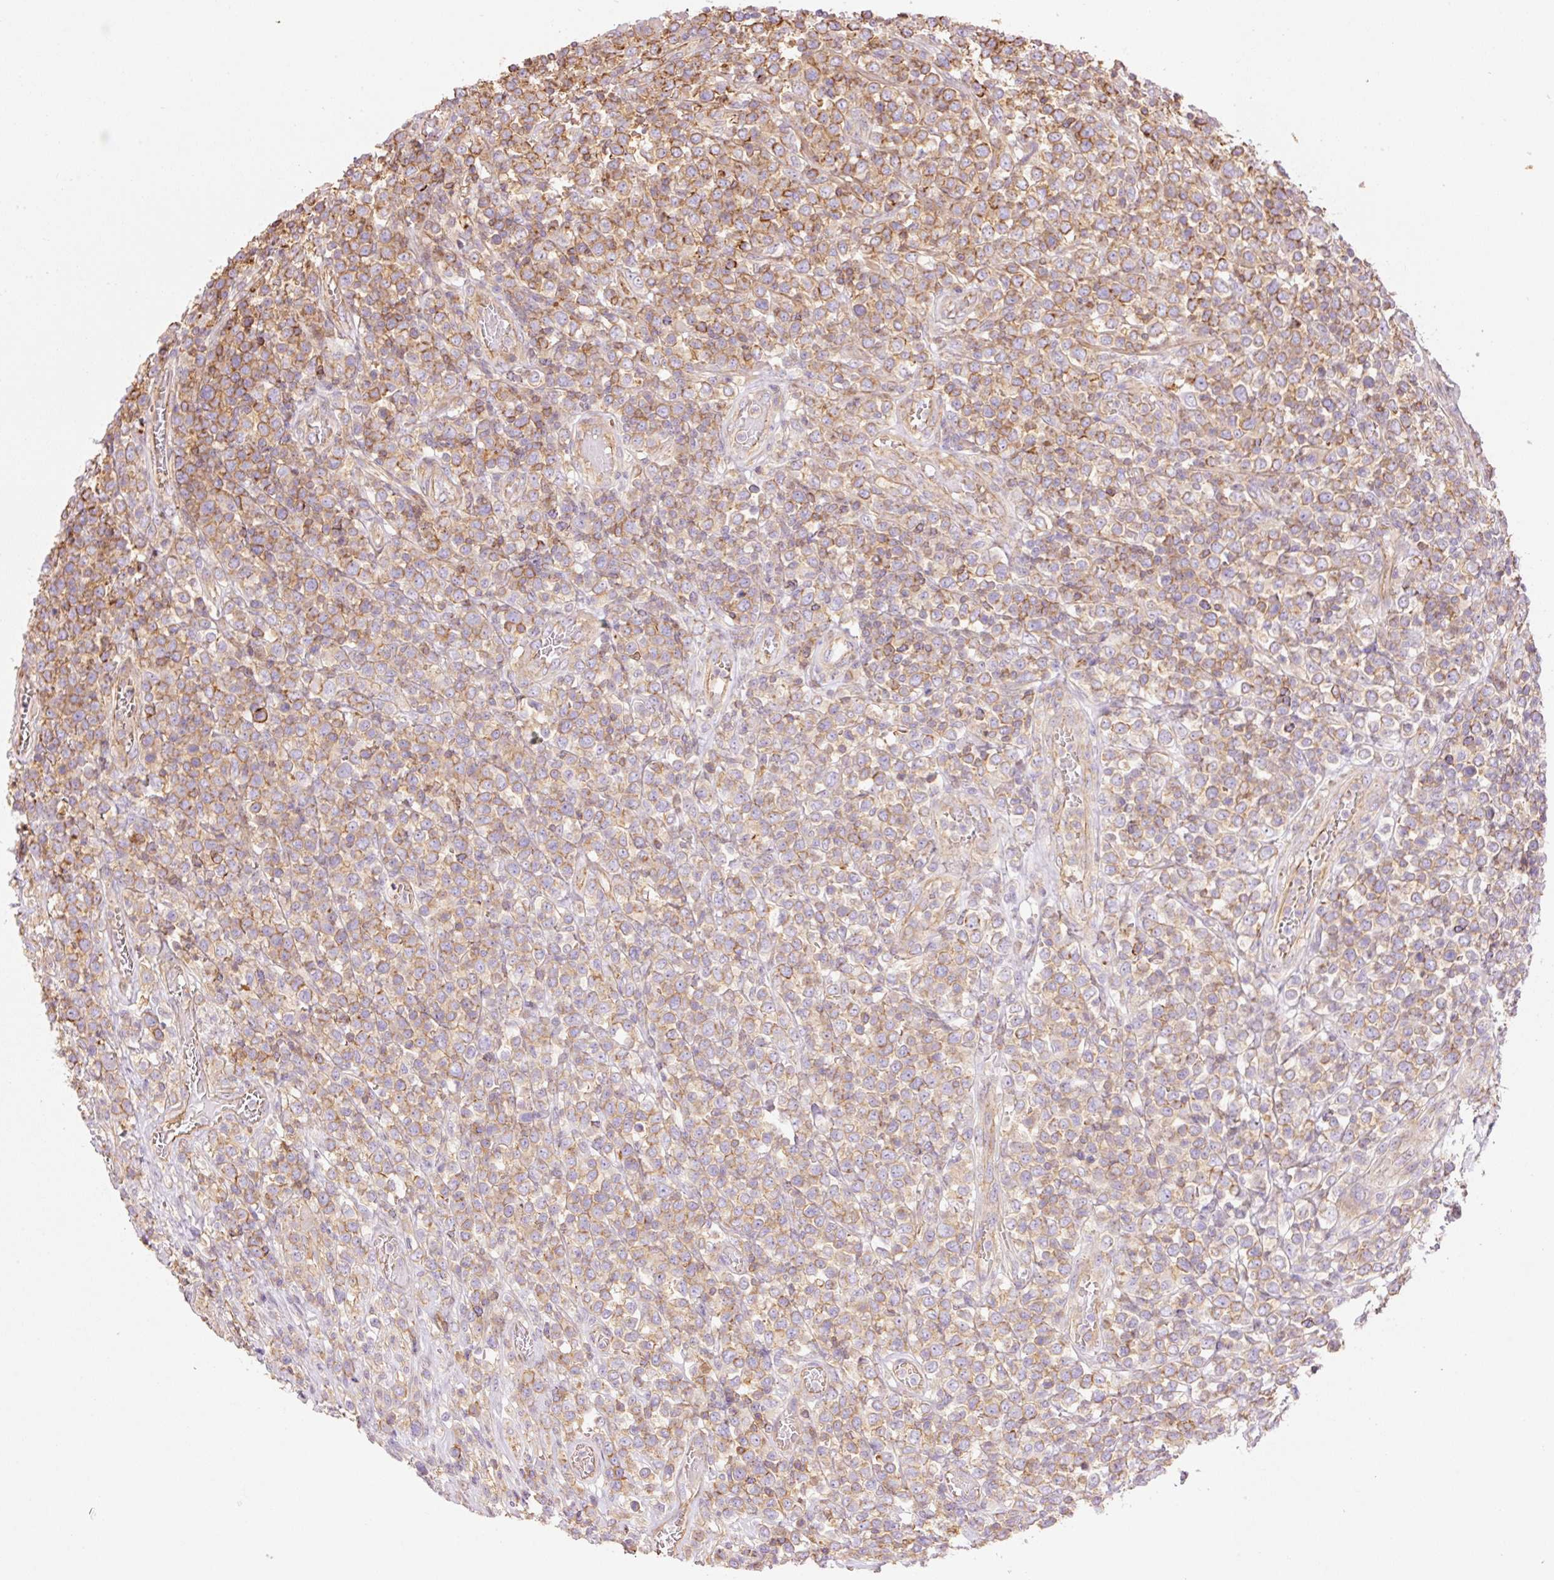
{"staining": {"intensity": "weak", "quantity": ">75%", "location": "cytoplasmic/membranous"}, "tissue": "lymphoma", "cell_type": "Tumor cells", "image_type": "cancer", "snomed": [{"axis": "morphology", "description": "Malignant lymphoma, non-Hodgkin's type, High grade"}, {"axis": "topography", "description": "Soft tissue"}], "caption": "An image of human lymphoma stained for a protein shows weak cytoplasmic/membranous brown staining in tumor cells. (DAB IHC with brightfield microscopy, high magnification).", "gene": "PPP1R1B", "patient": {"sex": "female", "age": 56}}